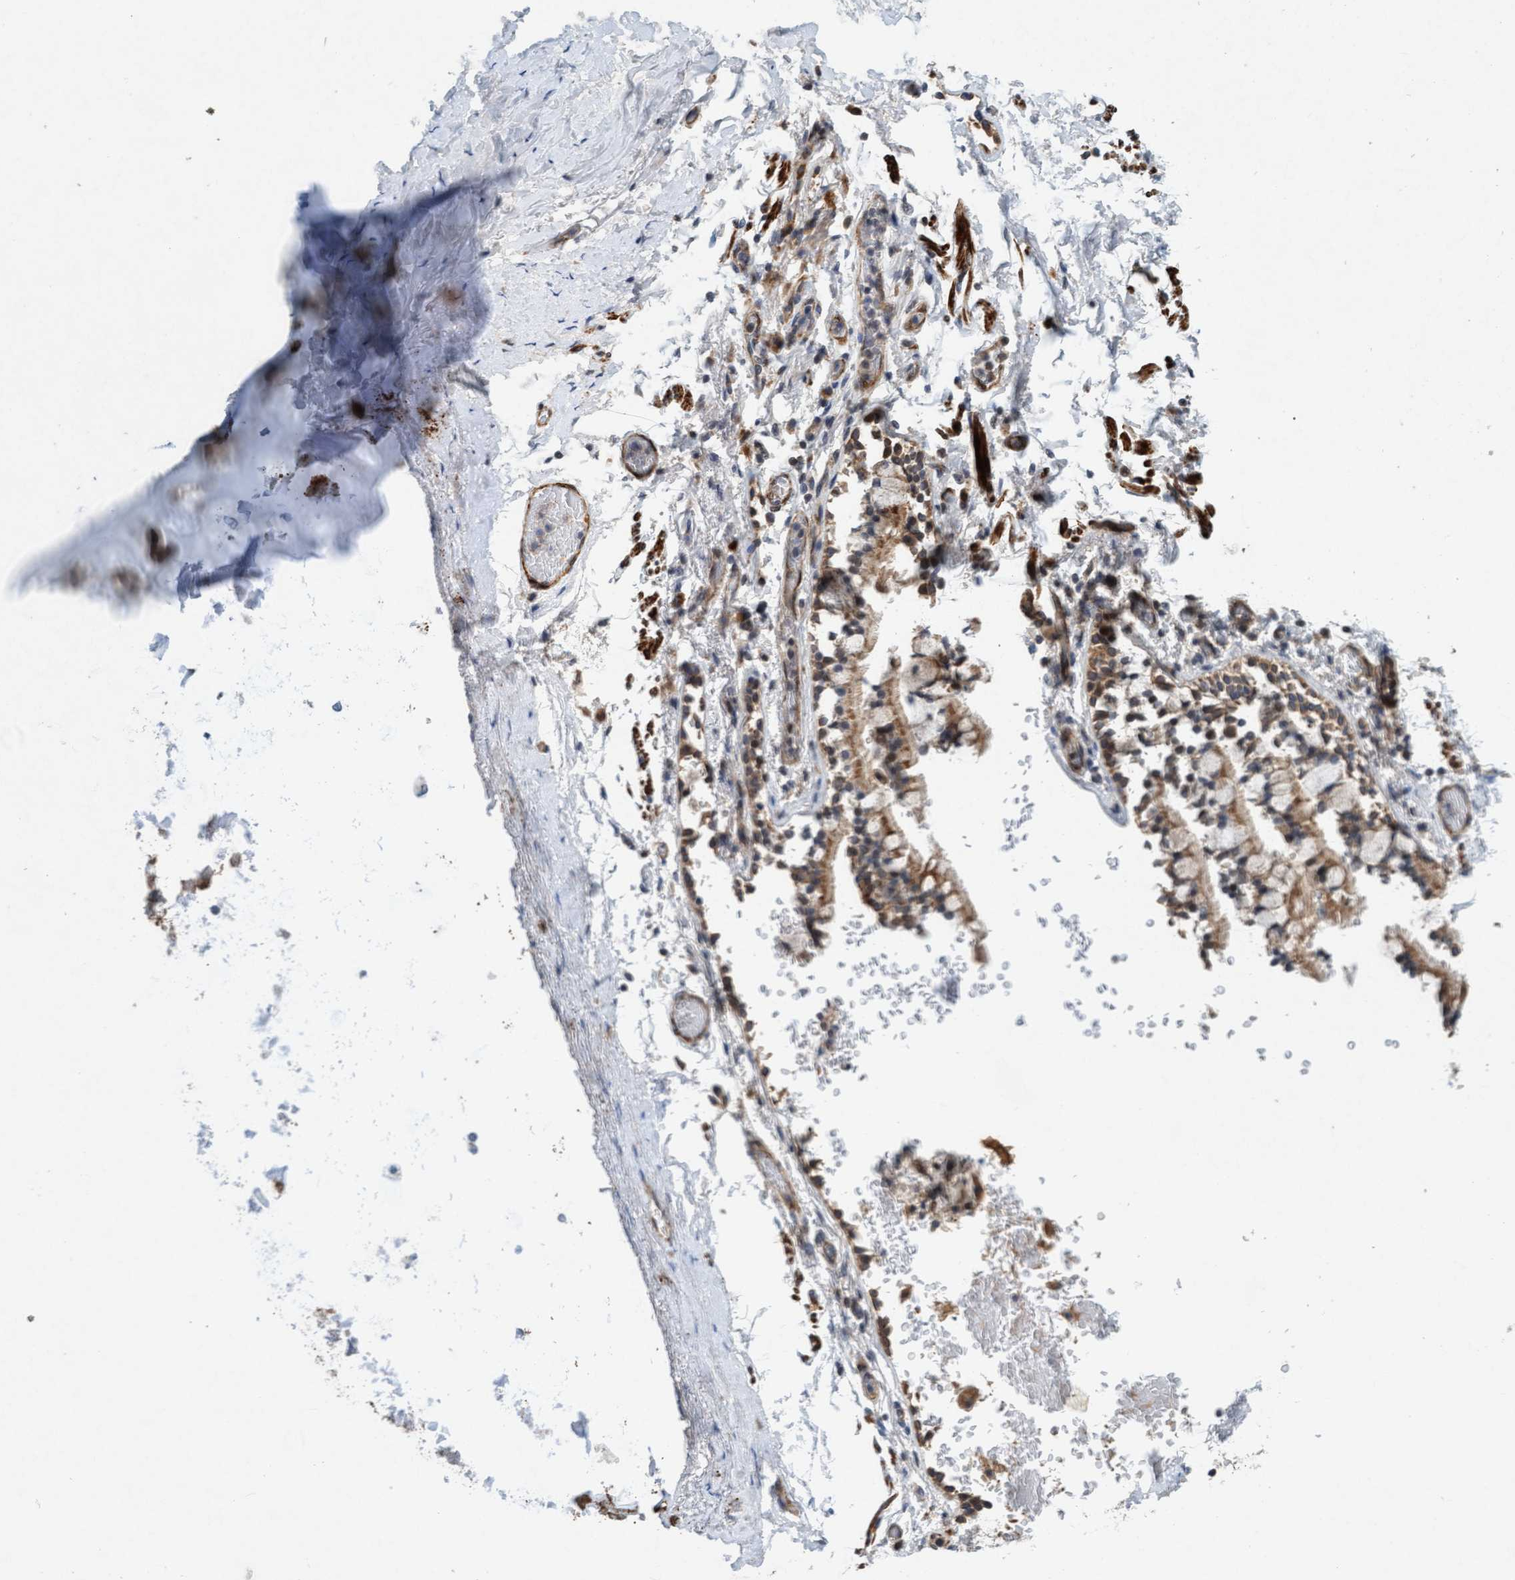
{"staining": {"intensity": "negative", "quantity": "<25%", "location": "none"}, "tissue": "adipose tissue", "cell_type": "Adipocytes", "image_type": "normal", "snomed": [{"axis": "morphology", "description": "Normal tissue, NOS"}, {"axis": "topography", "description": "Cartilage tissue"}, {"axis": "topography", "description": "Lung"}], "caption": "DAB immunohistochemical staining of normal adipose tissue reveals no significant staining in adipocytes. The staining was performed using DAB to visualize the protein expression in brown, while the nuclei were stained in blue with hematoxylin (Magnification: 20x).", "gene": "TMEM70", "patient": {"sex": "female", "age": 77}}